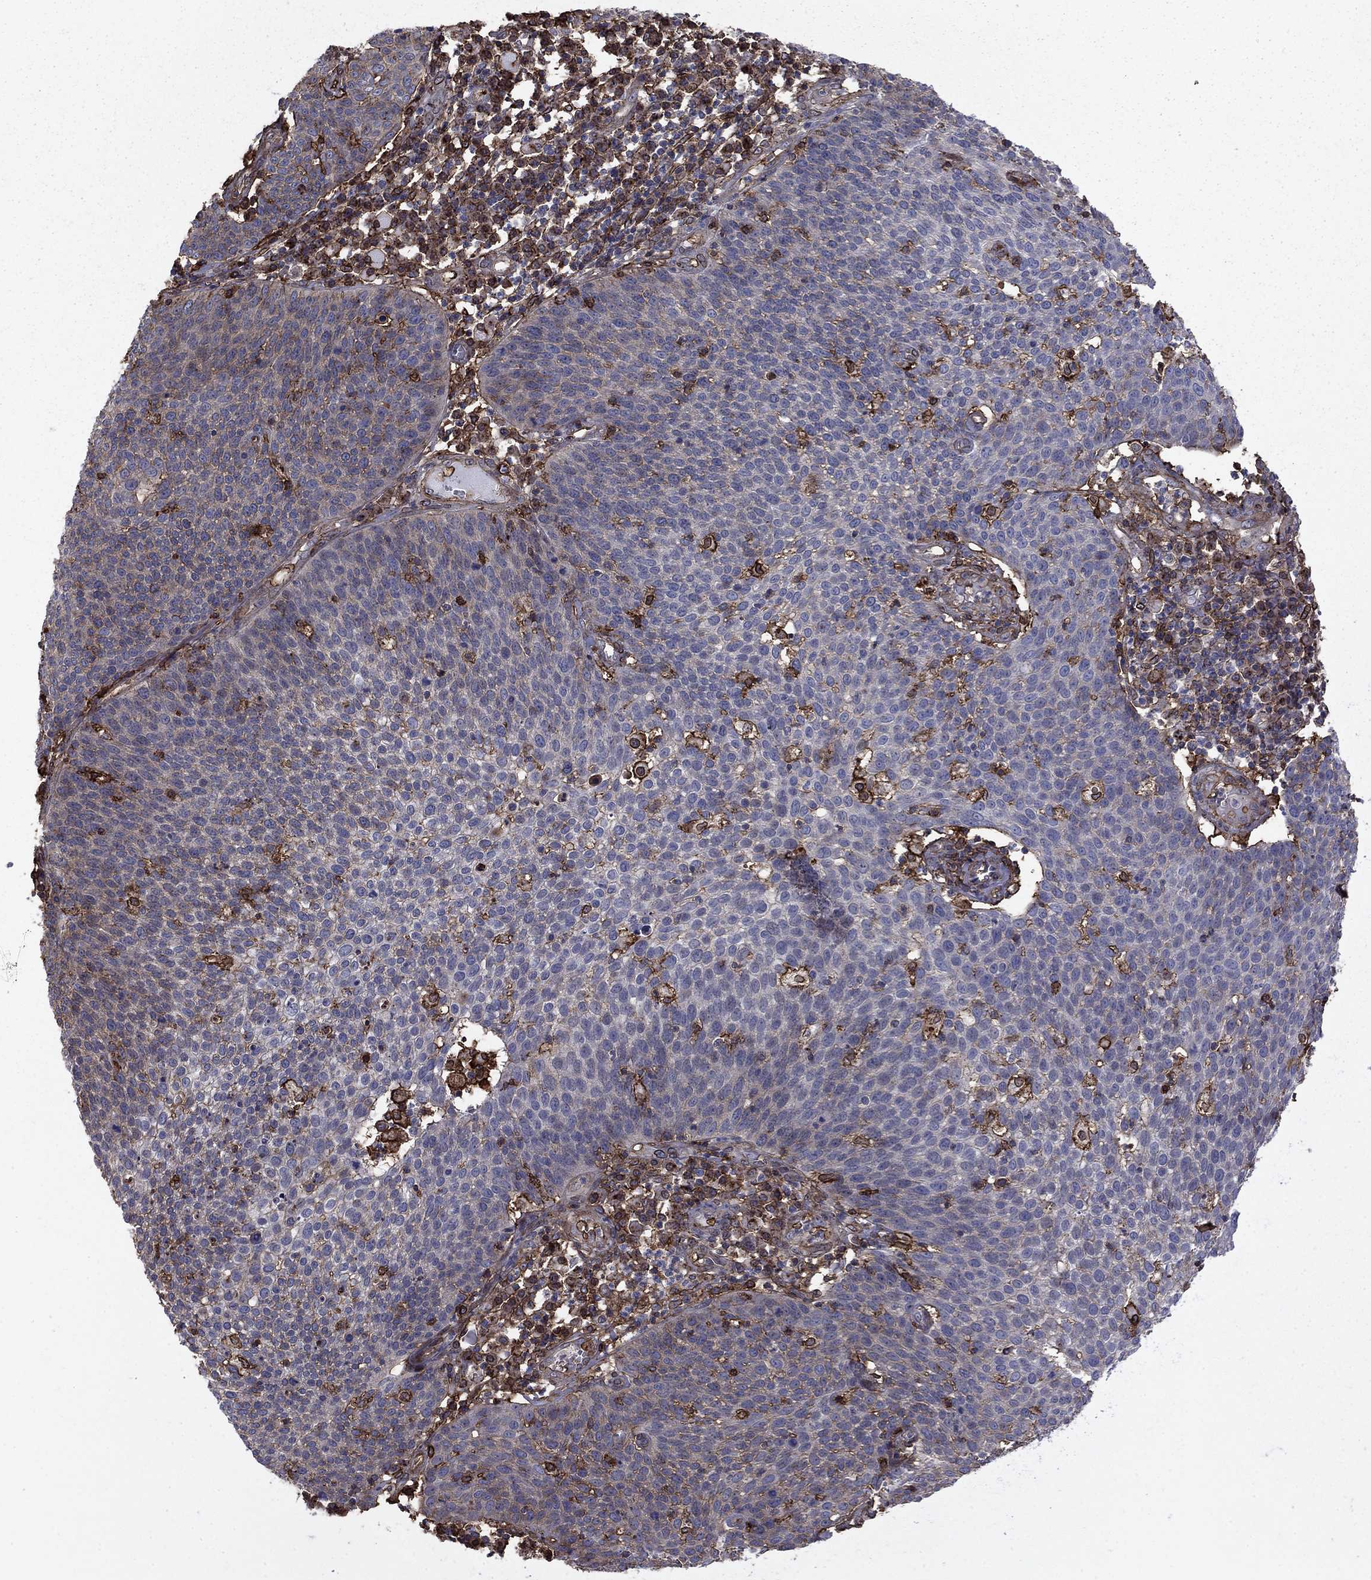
{"staining": {"intensity": "negative", "quantity": "none", "location": "none"}, "tissue": "cervical cancer", "cell_type": "Tumor cells", "image_type": "cancer", "snomed": [{"axis": "morphology", "description": "Squamous cell carcinoma, NOS"}, {"axis": "topography", "description": "Cervix"}], "caption": "Tumor cells show no significant positivity in squamous cell carcinoma (cervical).", "gene": "PLAU", "patient": {"sex": "female", "age": 34}}